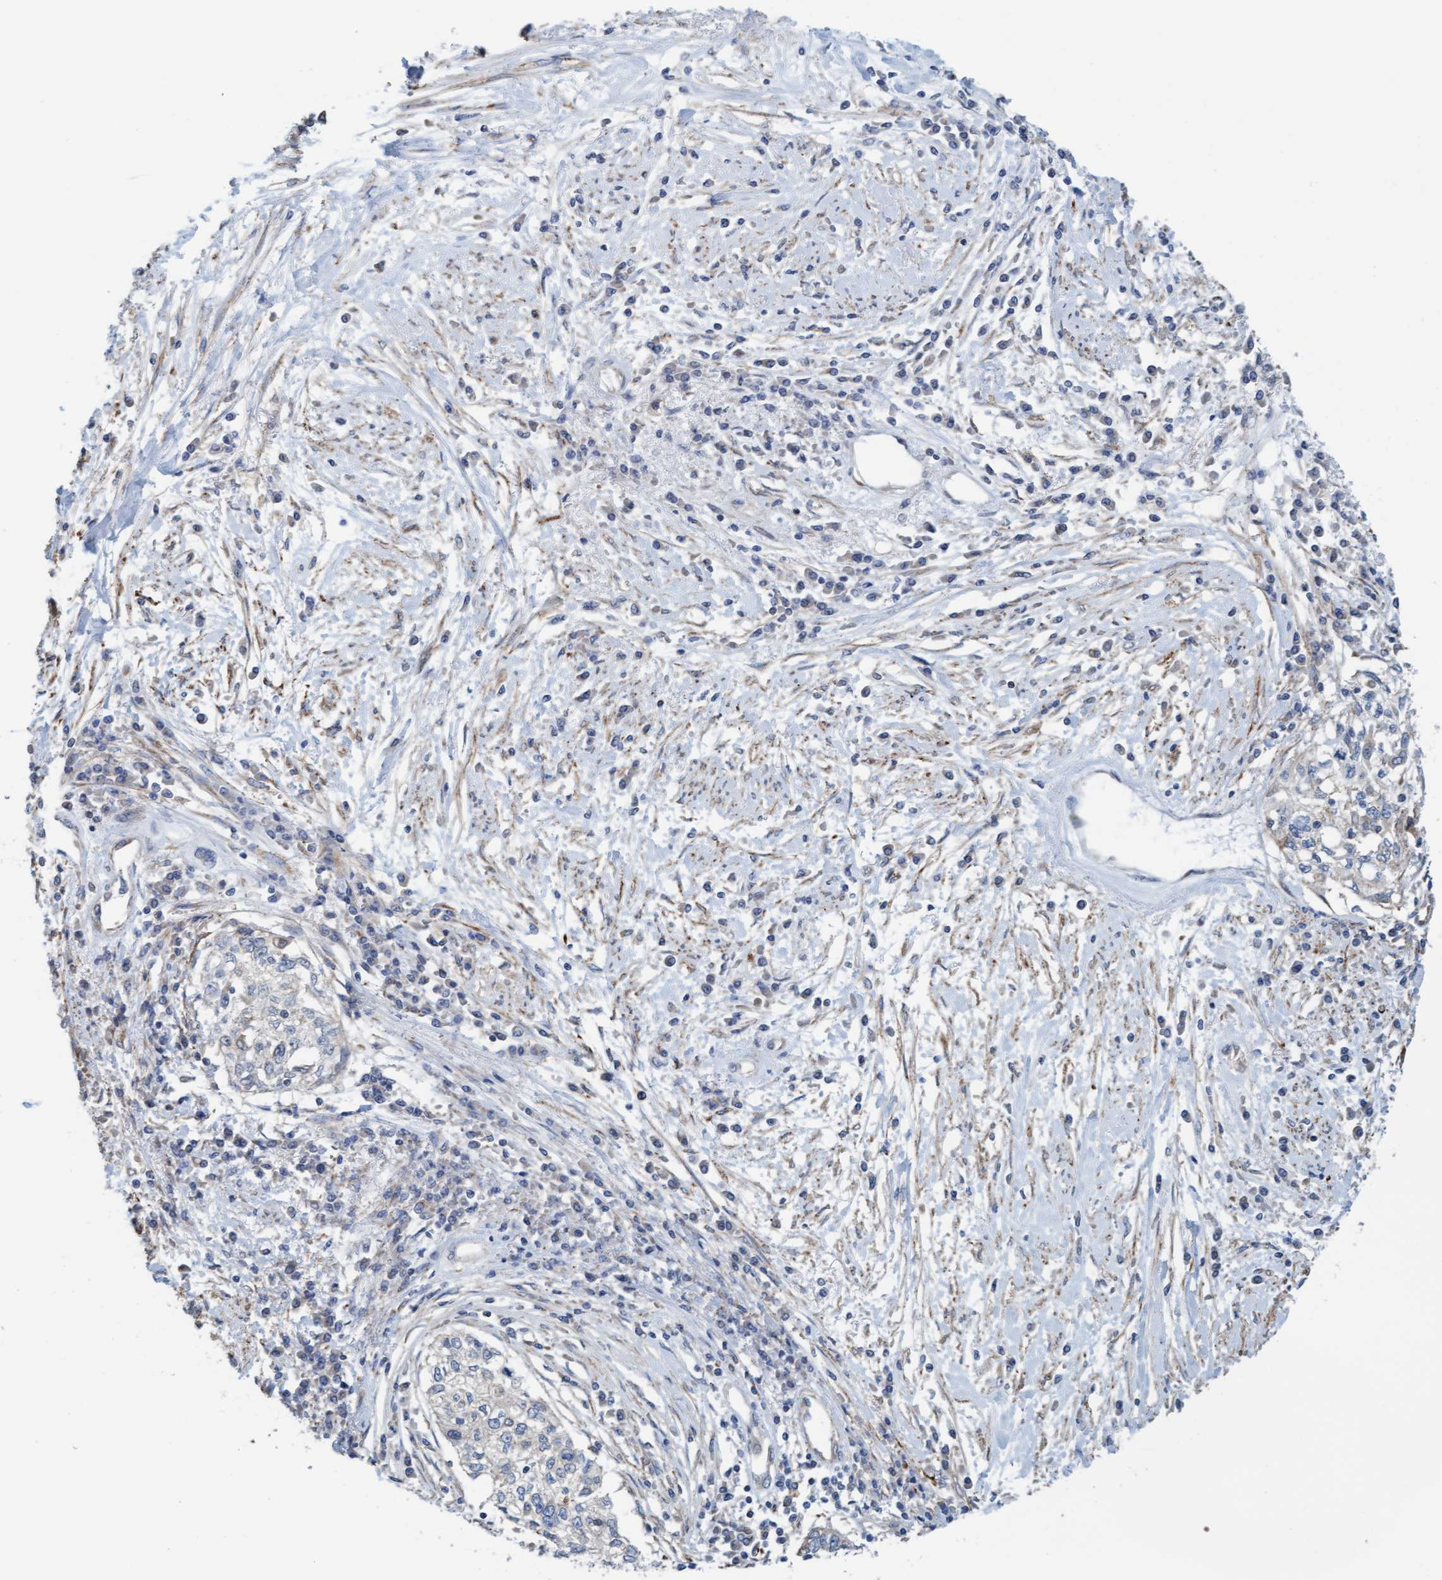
{"staining": {"intensity": "negative", "quantity": "none", "location": "none"}, "tissue": "cervical cancer", "cell_type": "Tumor cells", "image_type": "cancer", "snomed": [{"axis": "morphology", "description": "Squamous cell carcinoma, NOS"}, {"axis": "topography", "description": "Cervix"}], "caption": "Immunohistochemical staining of cervical squamous cell carcinoma reveals no significant expression in tumor cells.", "gene": "UBAP1", "patient": {"sex": "female", "age": 57}}